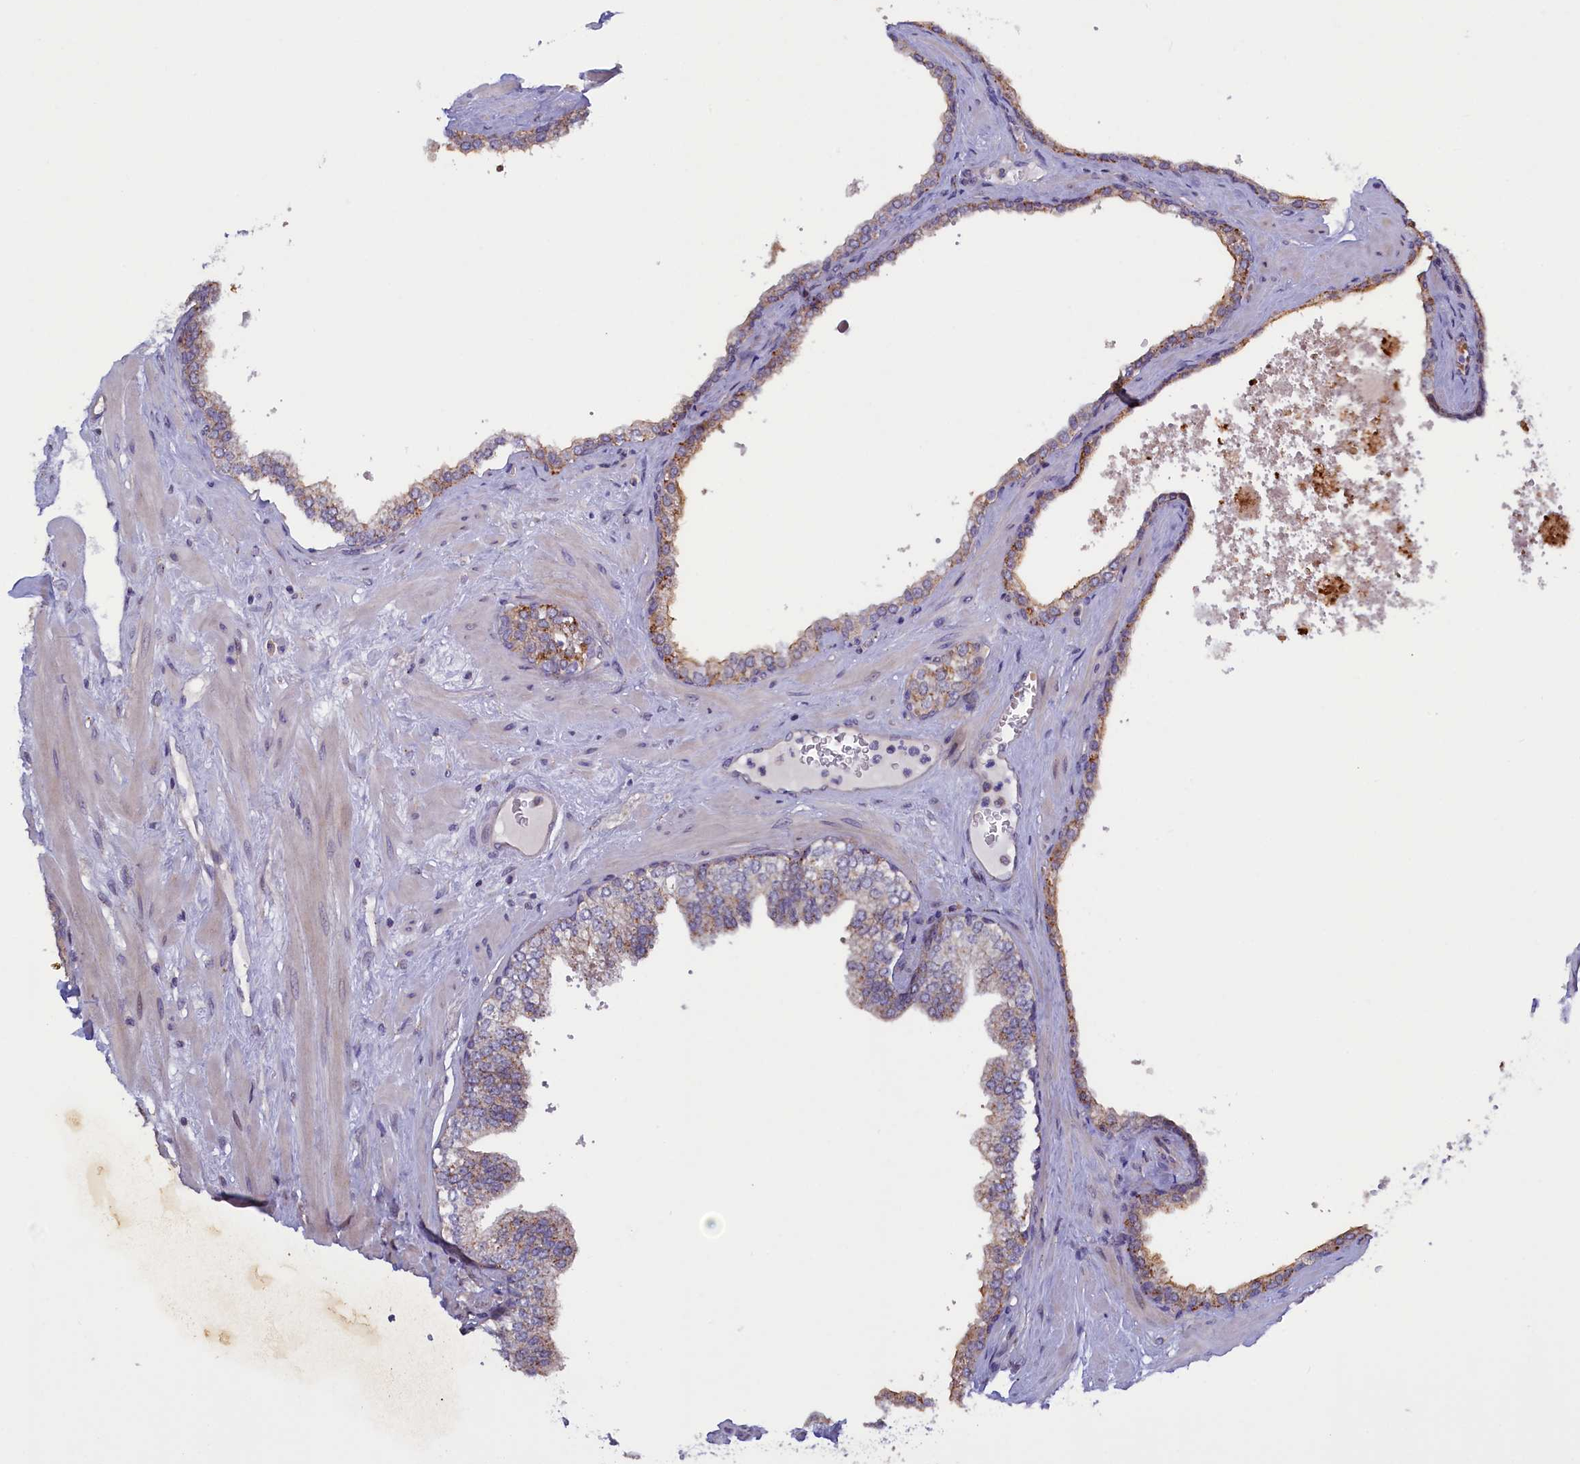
{"staining": {"intensity": "moderate", "quantity": "25%-75%", "location": "cytoplasmic/membranous"}, "tissue": "prostate", "cell_type": "Glandular cells", "image_type": "normal", "snomed": [{"axis": "morphology", "description": "Normal tissue, NOS"}, {"axis": "topography", "description": "Prostate"}], "caption": "Immunohistochemistry micrograph of unremarkable prostate stained for a protein (brown), which shows medium levels of moderate cytoplasmic/membranous staining in about 25%-75% of glandular cells.", "gene": "HYKK", "patient": {"sex": "male", "age": 60}}